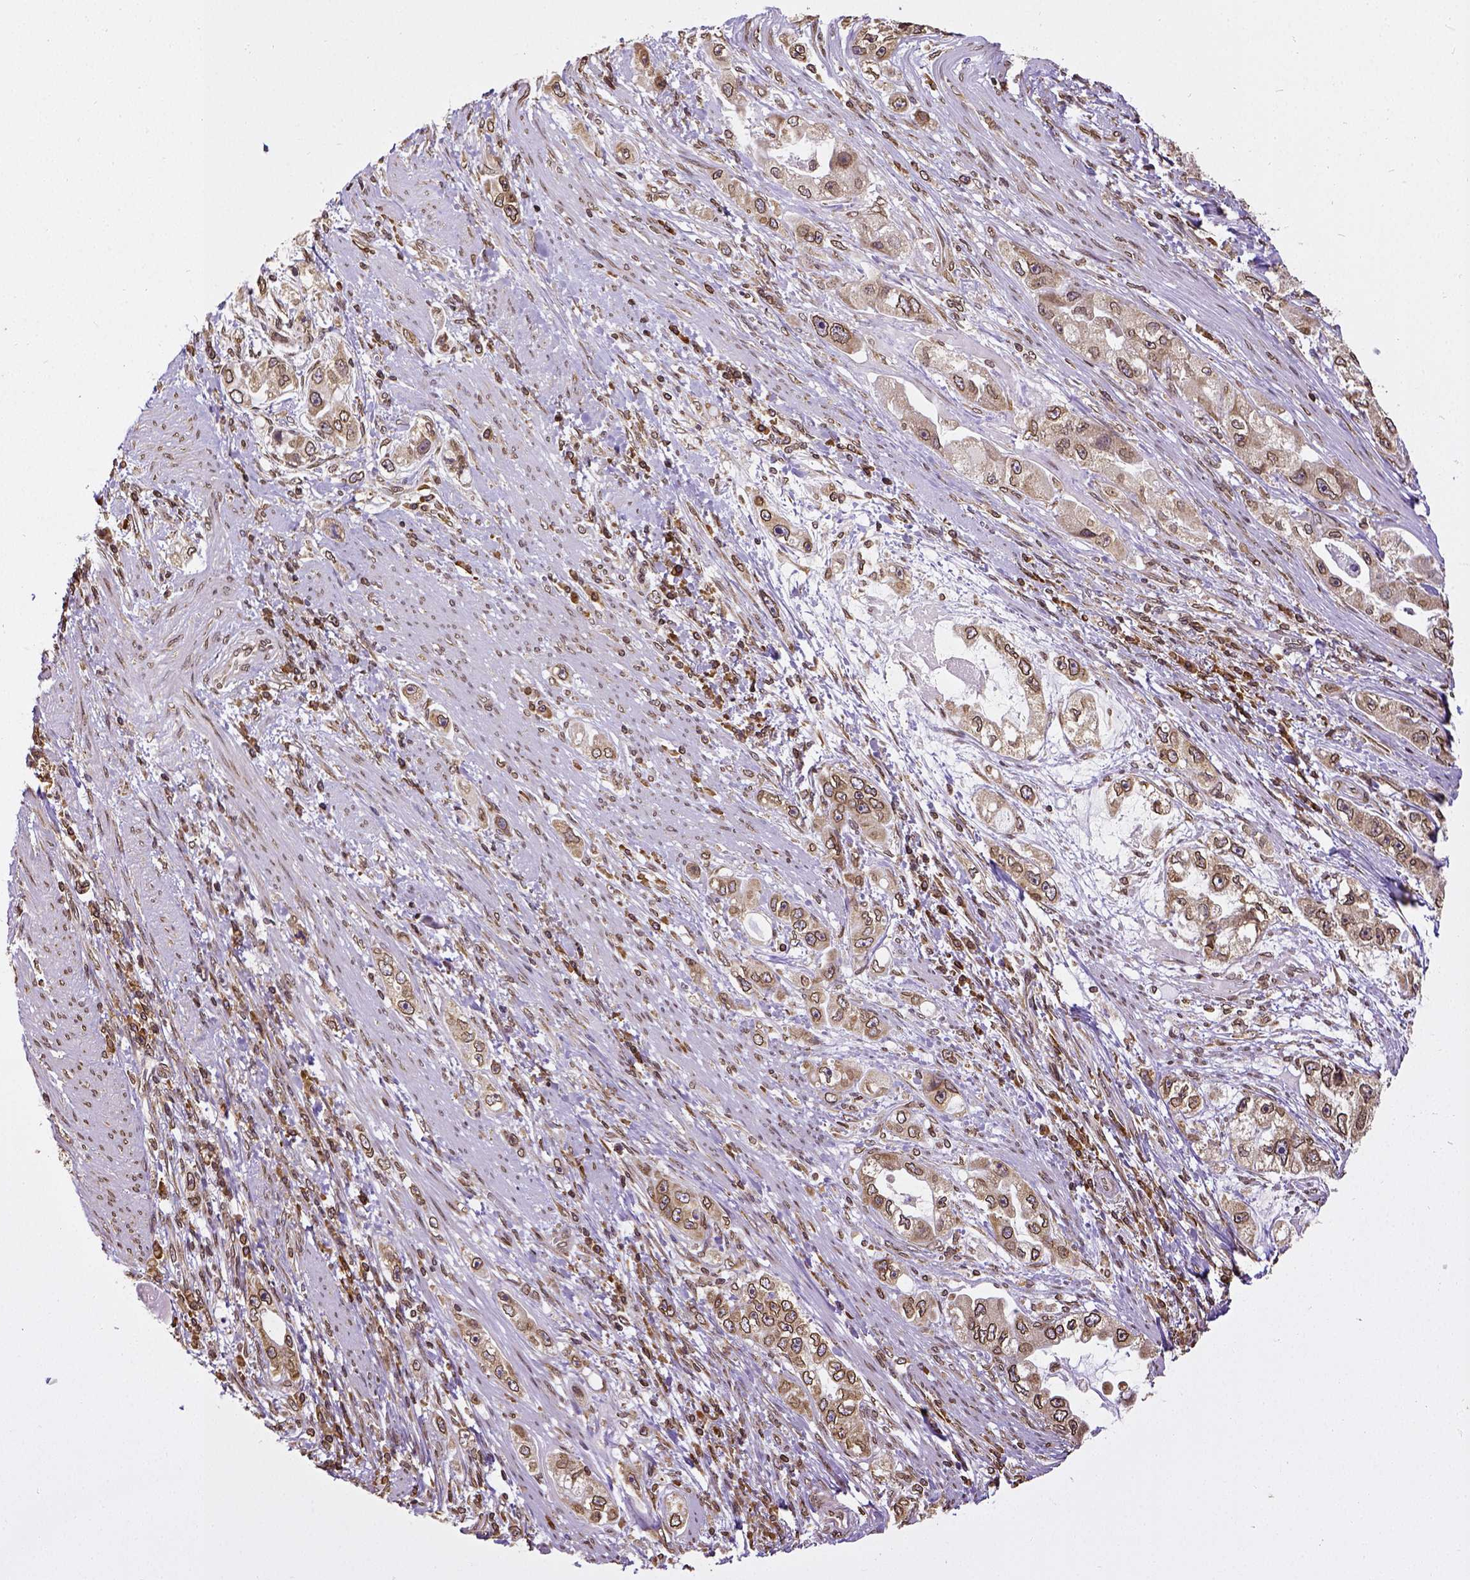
{"staining": {"intensity": "moderate", "quantity": ">75%", "location": "cytoplasmic/membranous,nuclear"}, "tissue": "stomach cancer", "cell_type": "Tumor cells", "image_type": "cancer", "snomed": [{"axis": "morphology", "description": "Adenocarcinoma, NOS"}, {"axis": "topography", "description": "Stomach, lower"}], "caption": "Immunohistochemical staining of human stomach adenocarcinoma demonstrates medium levels of moderate cytoplasmic/membranous and nuclear protein expression in about >75% of tumor cells.", "gene": "MTDH", "patient": {"sex": "female", "age": 93}}